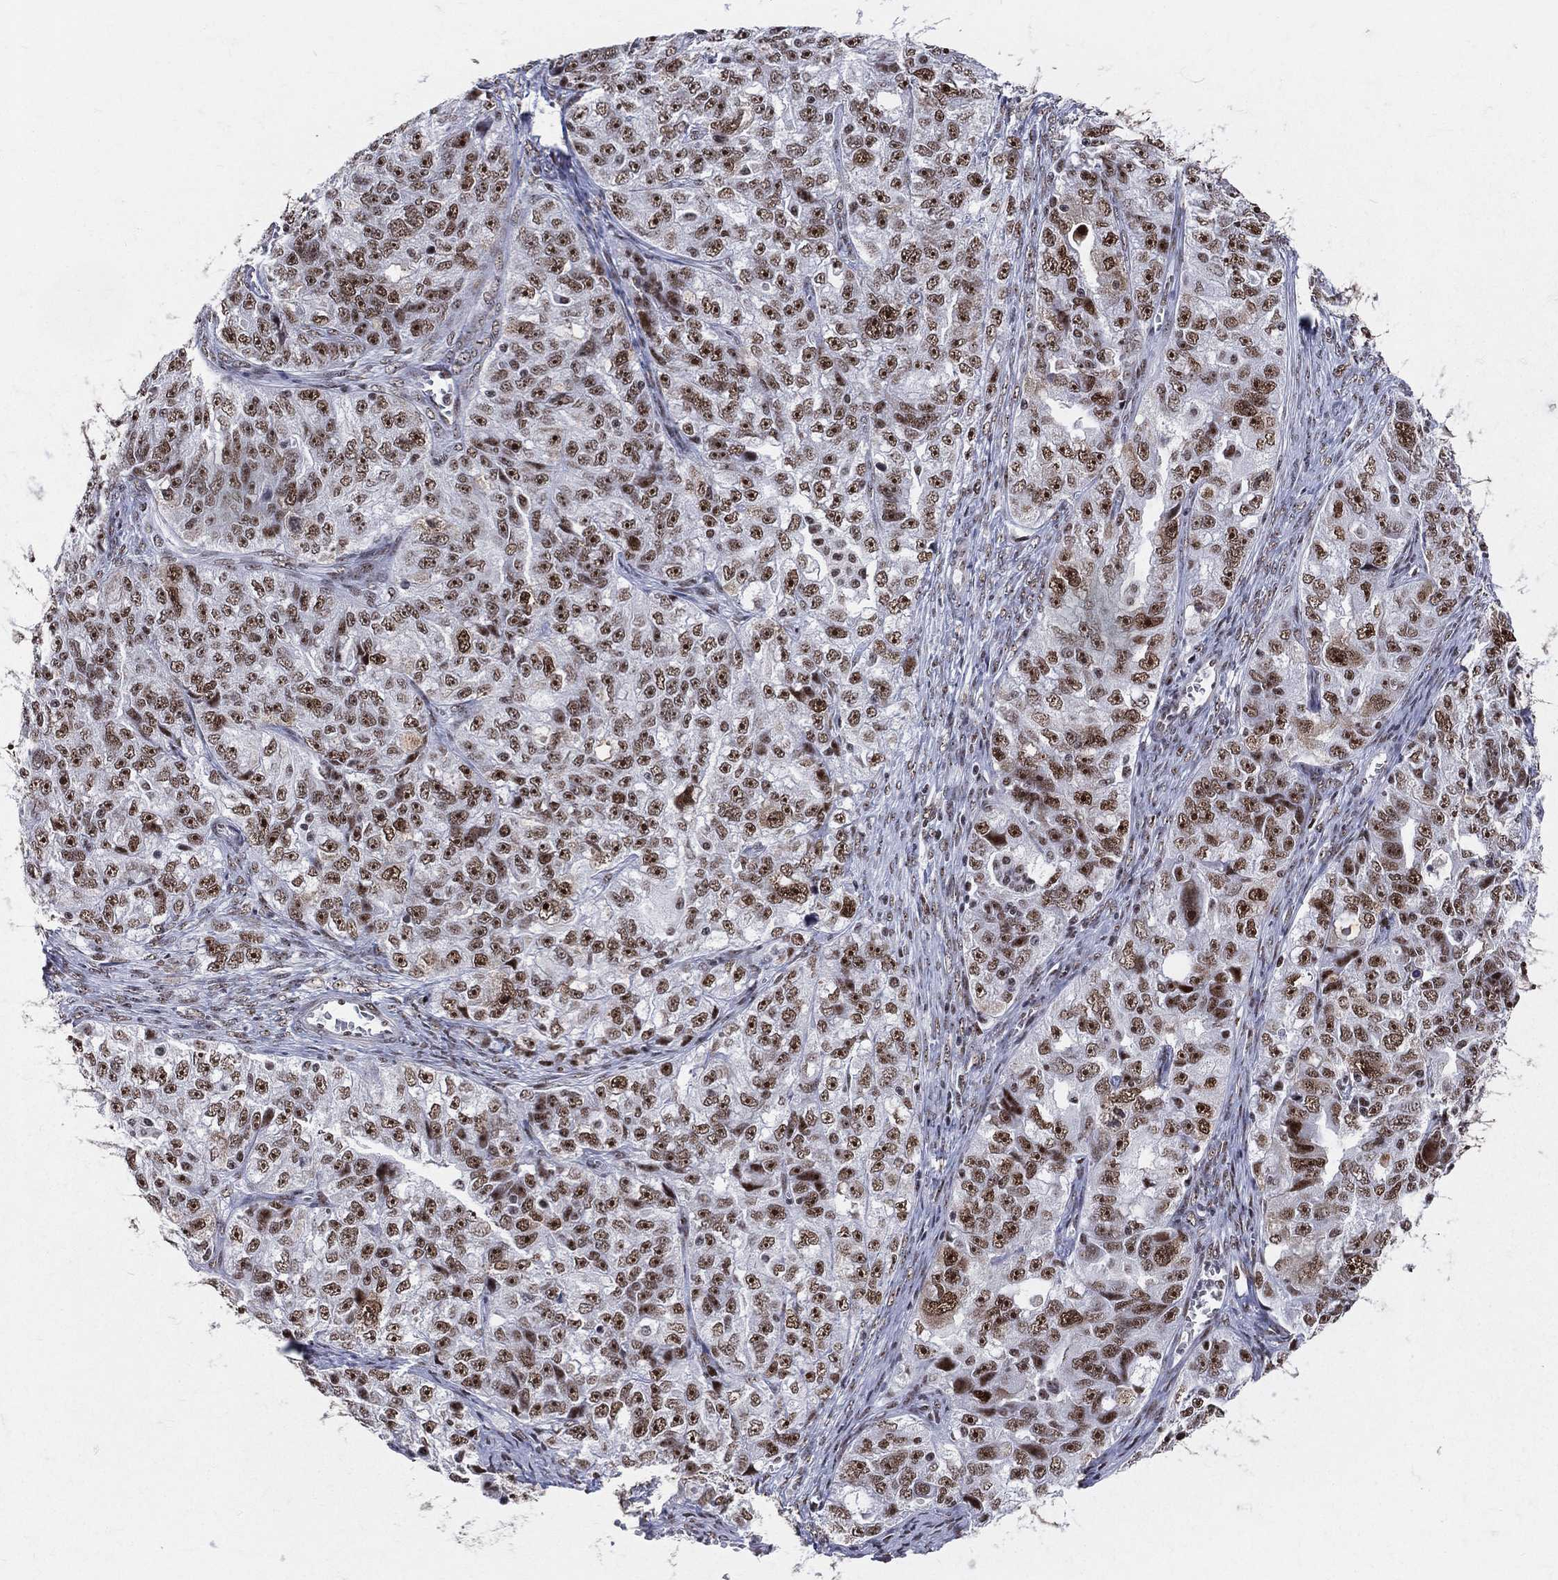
{"staining": {"intensity": "strong", "quantity": ">75%", "location": "nuclear"}, "tissue": "ovarian cancer", "cell_type": "Tumor cells", "image_type": "cancer", "snomed": [{"axis": "morphology", "description": "Cystadenocarcinoma, serous, NOS"}, {"axis": "topography", "description": "Ovary"}], "caption": "An image of human ovarian serous cystadenocarcinoma stained for a protein demonstrates strong nuclear brown staining in tumor cells.", "gene": "CDK7", "patient": {"sex": "female", "age": 51}}